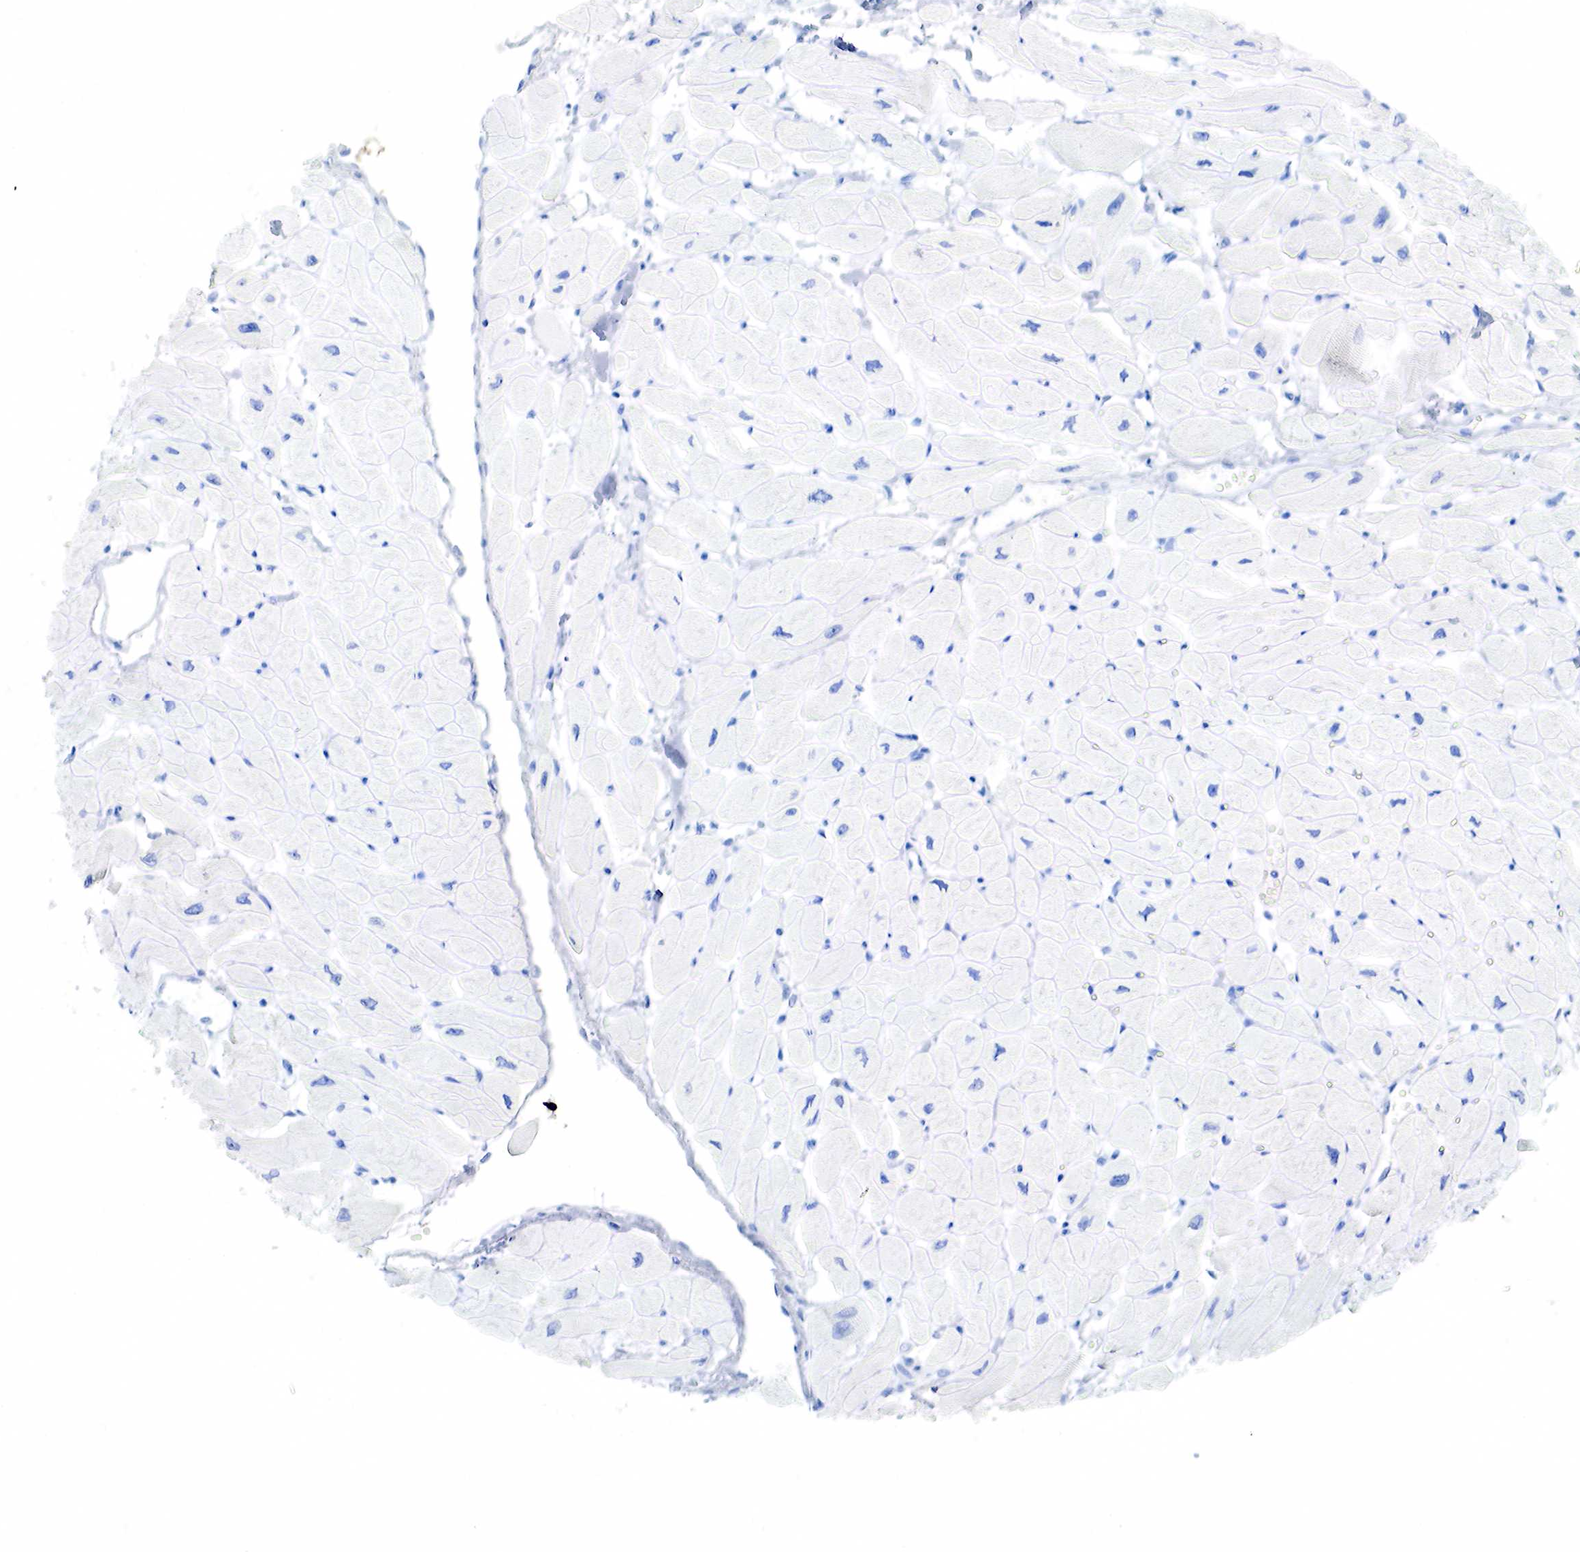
{"staining": {"intensity": "negative", "quantity": "none", "location": "none"}, "tissue": "heart muscle", "cell_type": "Cardiomyocytes", "image_type": "normal", "snomed": [{"axis": "morphology", "description": "Normal tissue, NOS"}, {"axis": "topography", "description": "Heart"}], "caption": "The histopathology image shows no significant positivity in cardiomyocytes of heart muscle. The staining is performed using DAB brown chromogen with nuclei counter-stained in using hematoxylin.", "gene": "KRT7", "patient": {"sex": "female", "age": 54}}